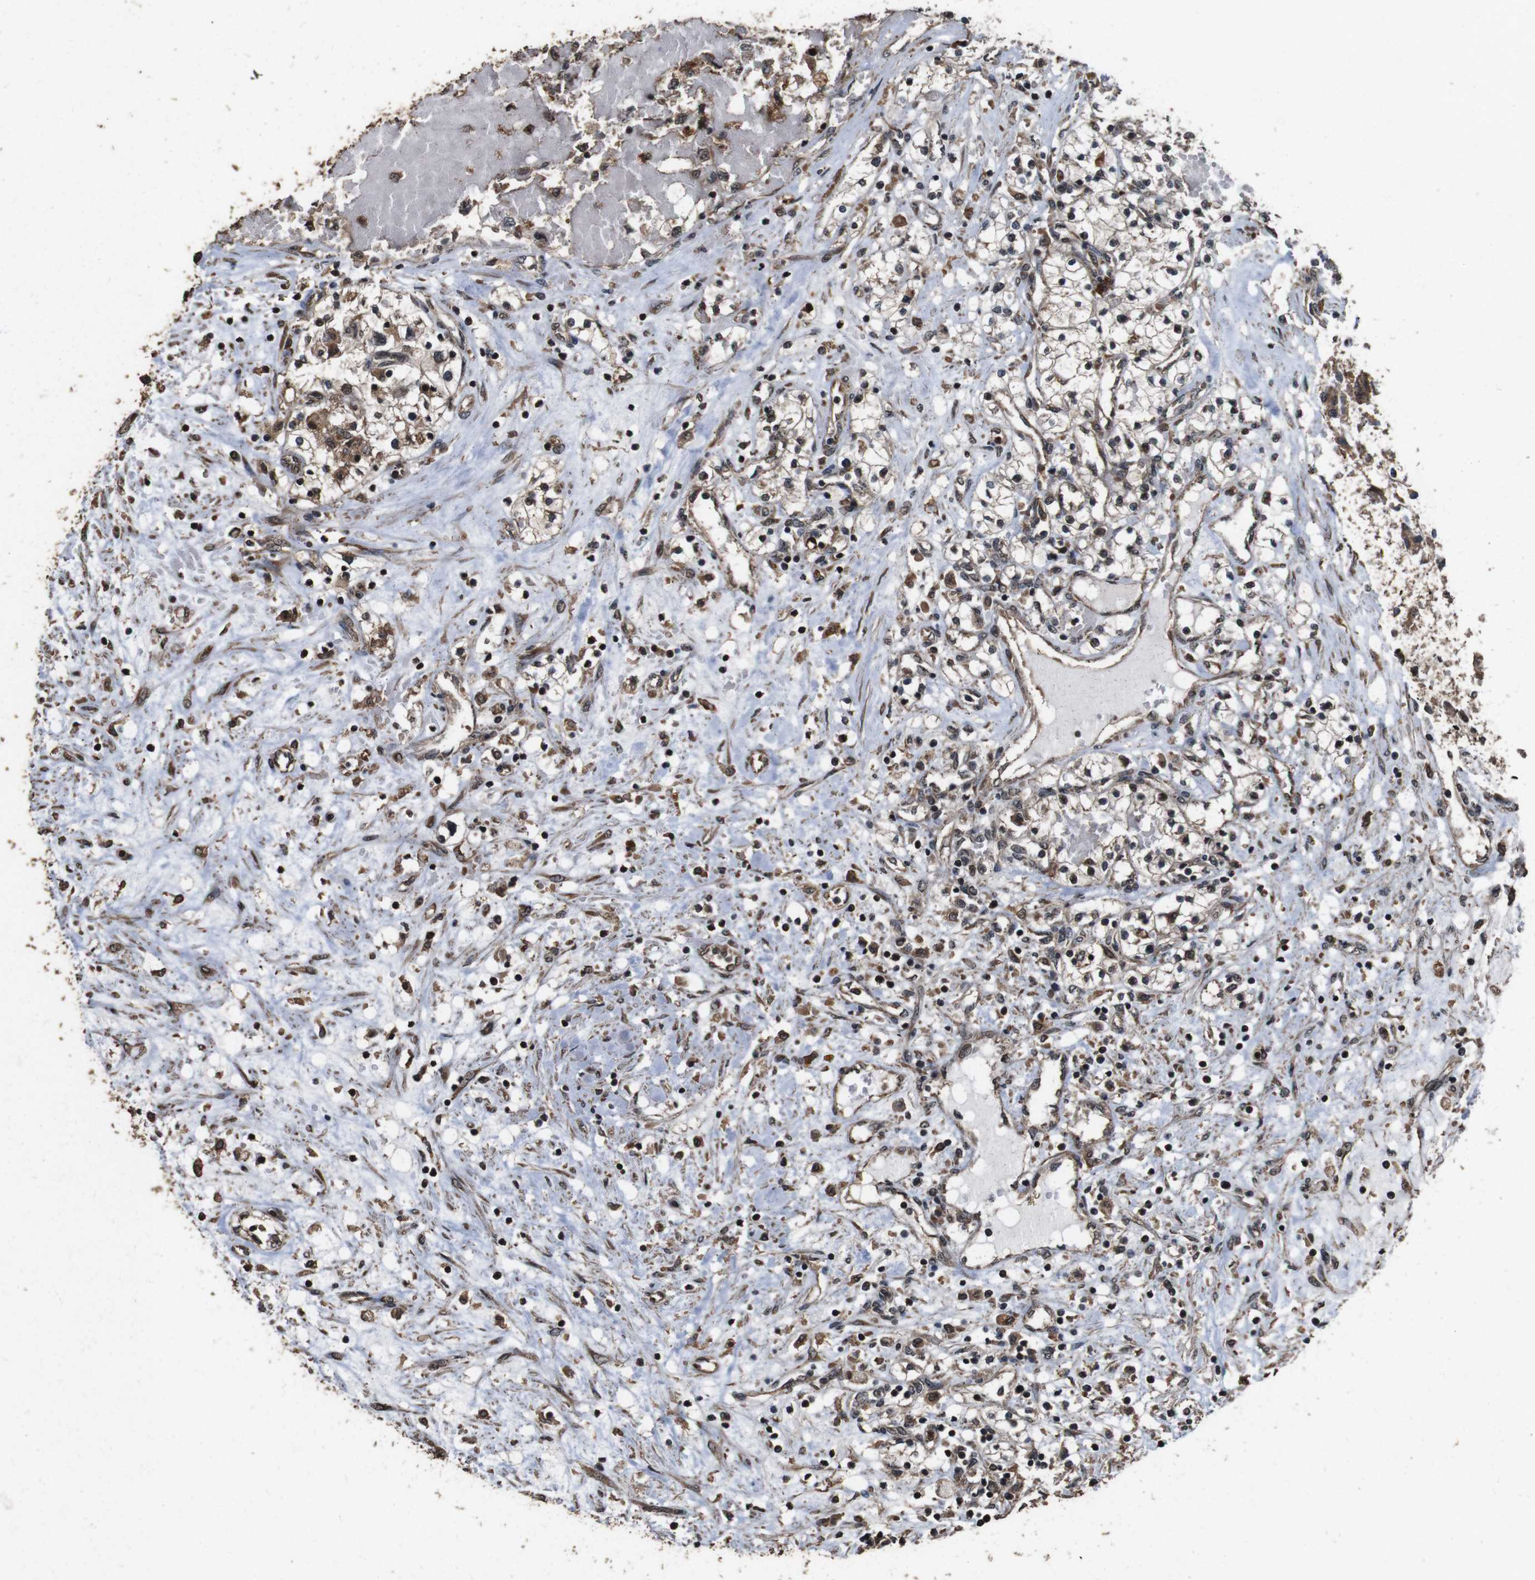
{"staining": {"intensity": "moderate", "quantity": ">75%", "location": "cytoplasmic/membranous"}, "tissue": "renal cancer", "cell_type": "Tumor cells", "image_type": "cancer", "snomed": [{"axis": "morphology", "description": "Adenocarcinoma, NOS"}, {"axis": "topography", "description": "Kidney"}], "caption": "Immunohistochemistry (IHC) of adenocarcinoma (renal) shows medium levels of moderate cytoplasmic/membranous positivity in about >75% of tumor cells.", "gene": "RRAS2", "patient": {"sex": "male", "age": 68}}